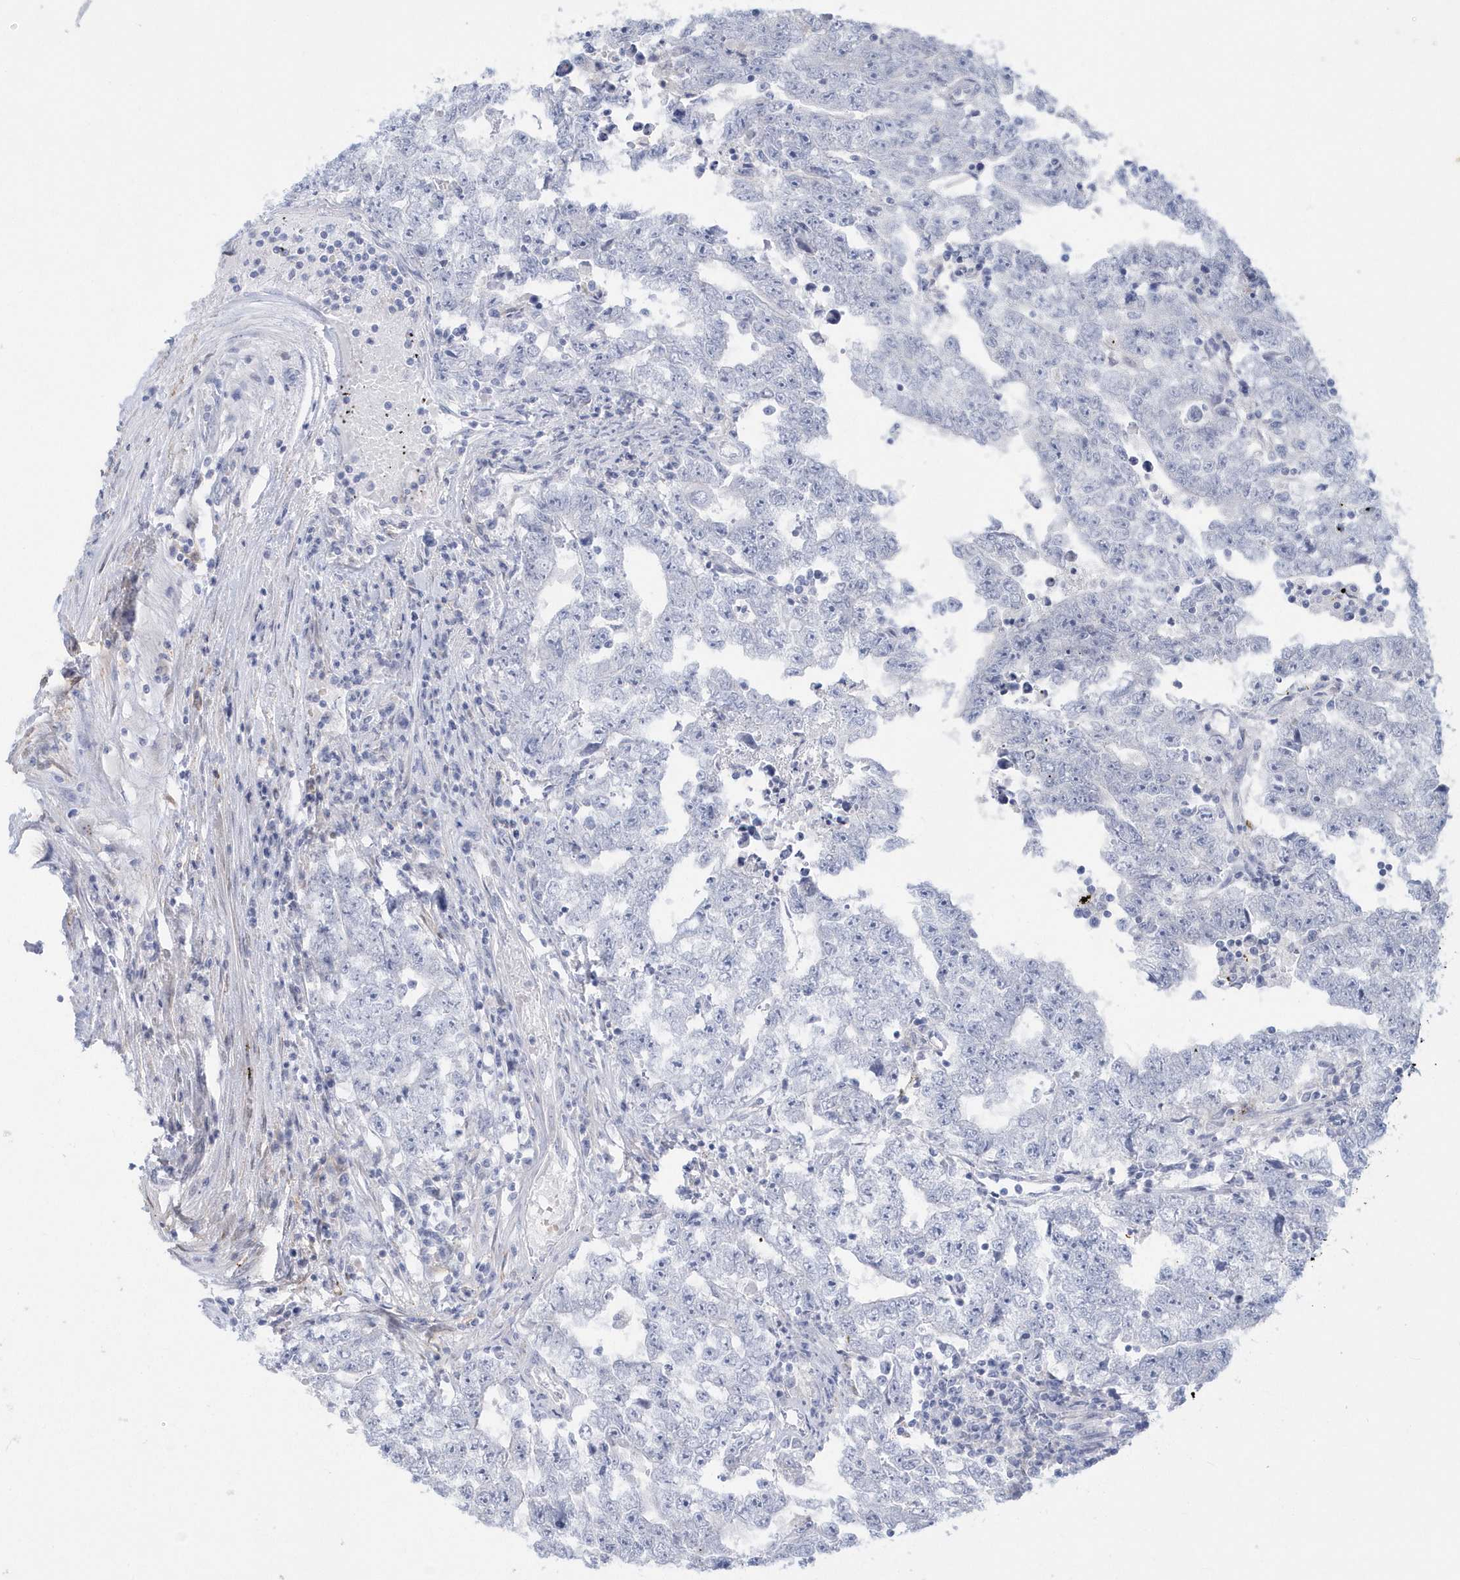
{"staining": {"intensity": "negative", "quantity": "none", "location": "none"}, "tissue": "testis cancer", "cell_type": "Tumor cells", "image_type": "cancer", "snomed": [{"axis": "morphology", "description": "Carcinoma, Embryonal, NOS"}, {"axis": "topography", "description": "Testis"}], "caption": "DAB immunohistochemical staining of testis cancer exhibits no significant positivity in tumor cells.", "gene": "TSPEAR", "patient": {"sex": "male", "age": 25}}